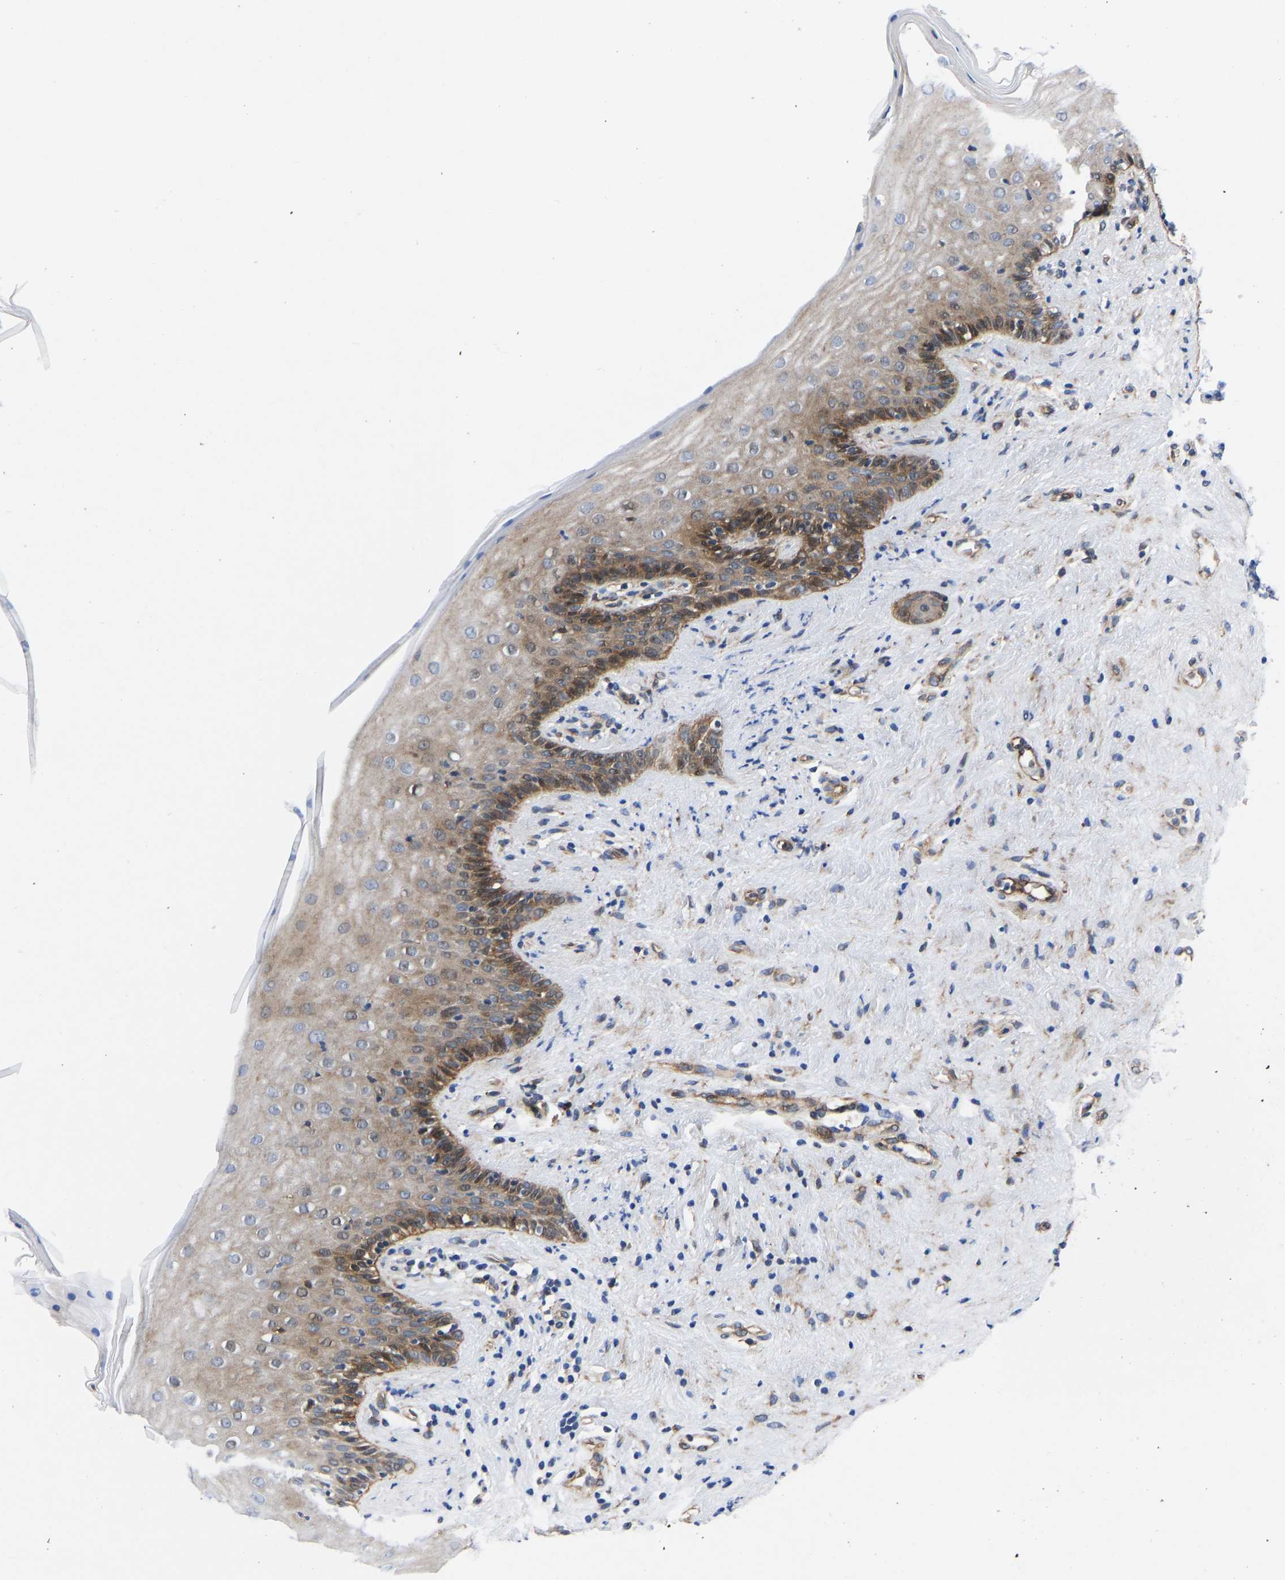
{"staining": {"intensity": "moderate", "quantity": ">75%", "location": "cytoplasmic/membranous"}, "tissue": "vagina", "cell_type": "Squamous epithelial cells", "image_type": "normal", "snomed": [{"axis": "morphology", "description": "Normal tissue, NOS"}, {"axis": "topography", "description": "Vagina"}], "caption": "Immunohistochemistry (IHC) of normal vagina exhibits medium levels of moderate cytoplasmic/membranous positivity in approximately >75% of squamous epithelial cells. The staining was performed using DAB (3,3'-diaminobenzidine), with brown indicating positive protein expression. Nuclei are stained blue with hematoxylin.", "gene": "TMEM38B", "patient": {"sex": "female", "age": 44}}